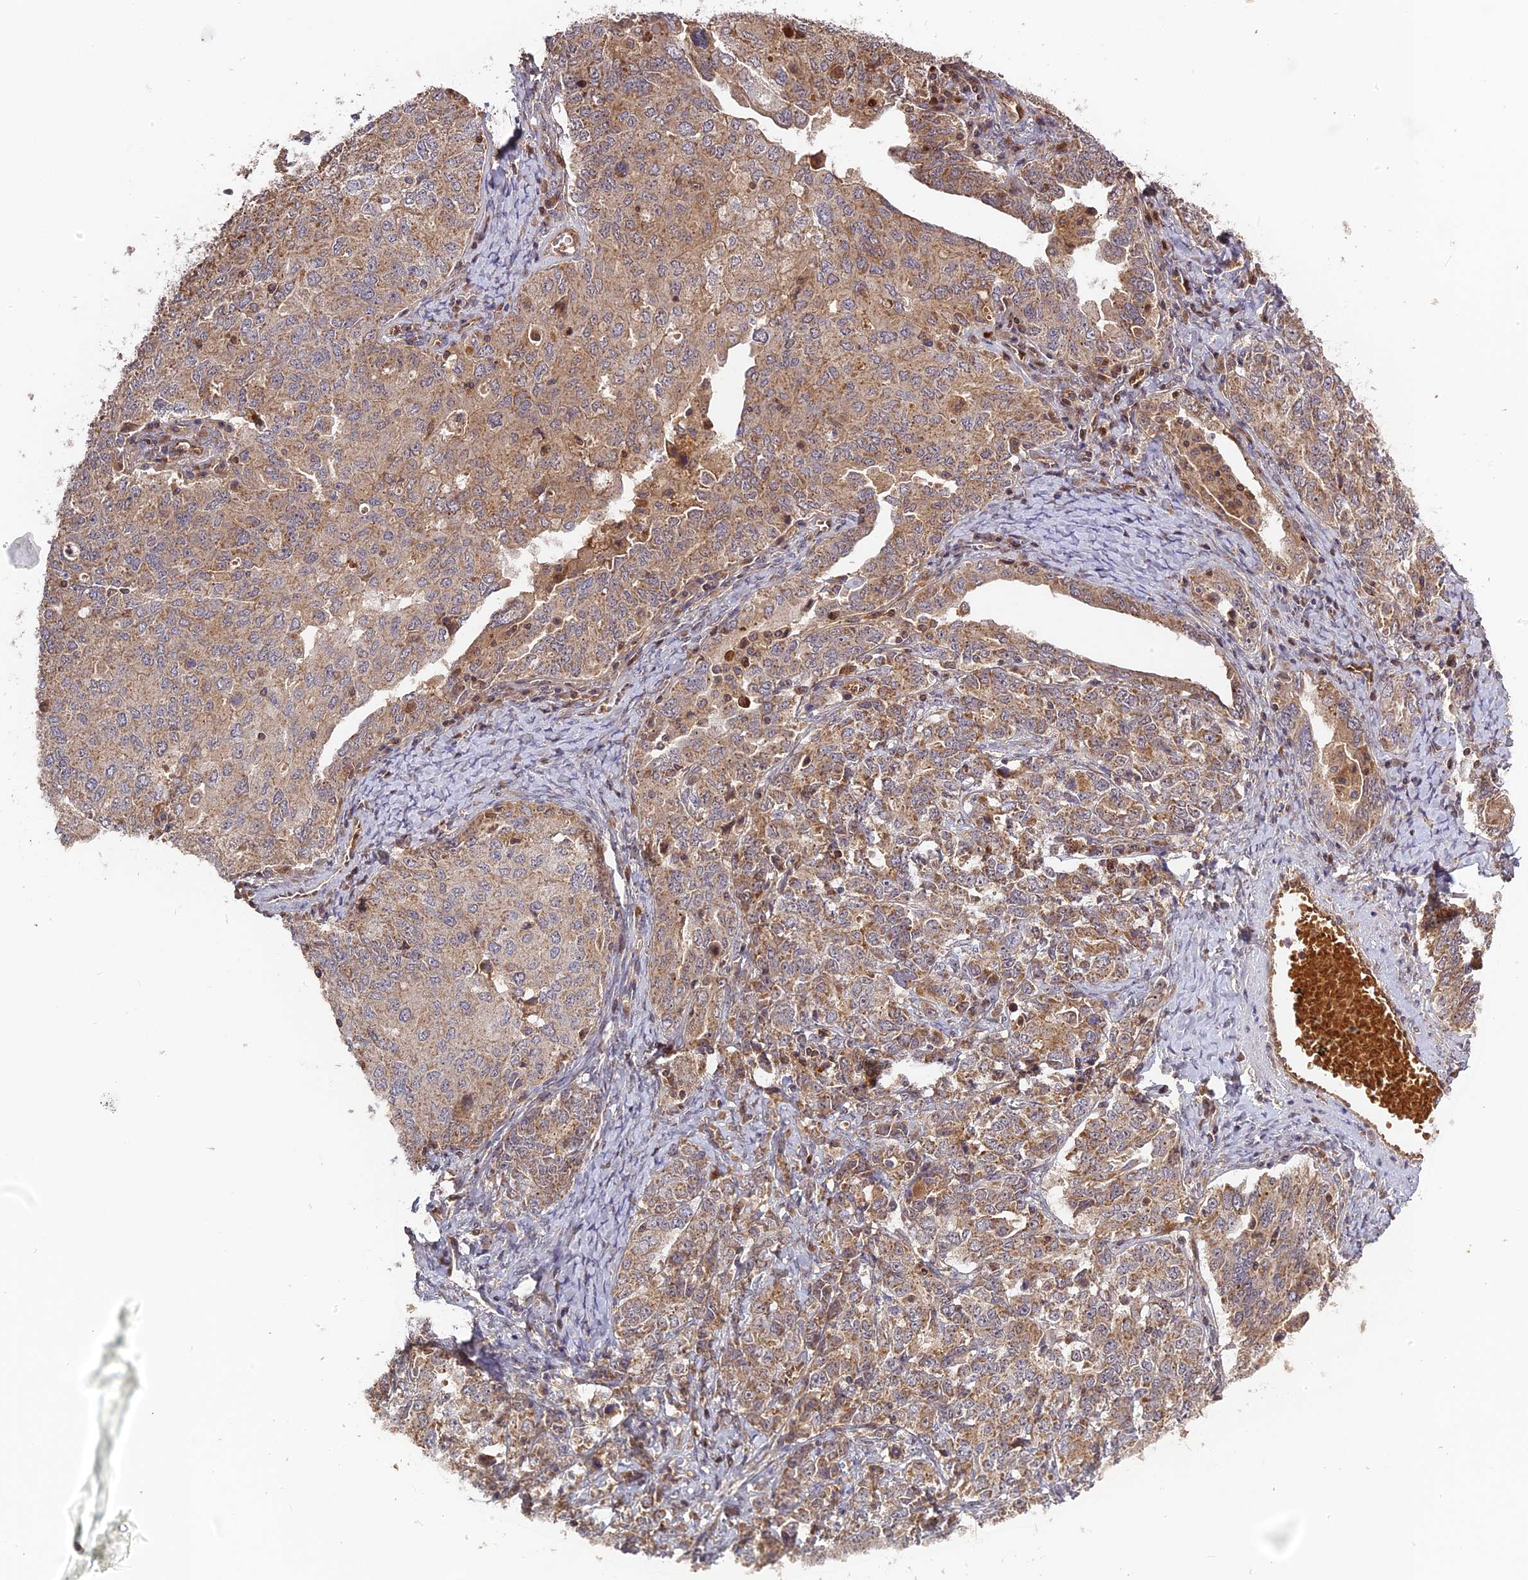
{"staining": {"intensity": "moderate", "quantity": ">75%", "location": "cytoplasmic/membranous"}, "tissue": "ovarian cancer", "cell_type": "Tumor cells", "image_type": "cancer", "snomed": [{"axis": "morphology", "description": "Carcinoma, endometroid"}, {"axis": "topography", "description": "Ovary"}], "caption": "Brown immunohistochemical staining in ovarian cancer (endometroid carcinoma) exhibits moderate cytoplasmic/membranous expression in approximately >75% of tumor cells.", "gene": "RPIA", "patient": {"sex": "female", "age": 62}}